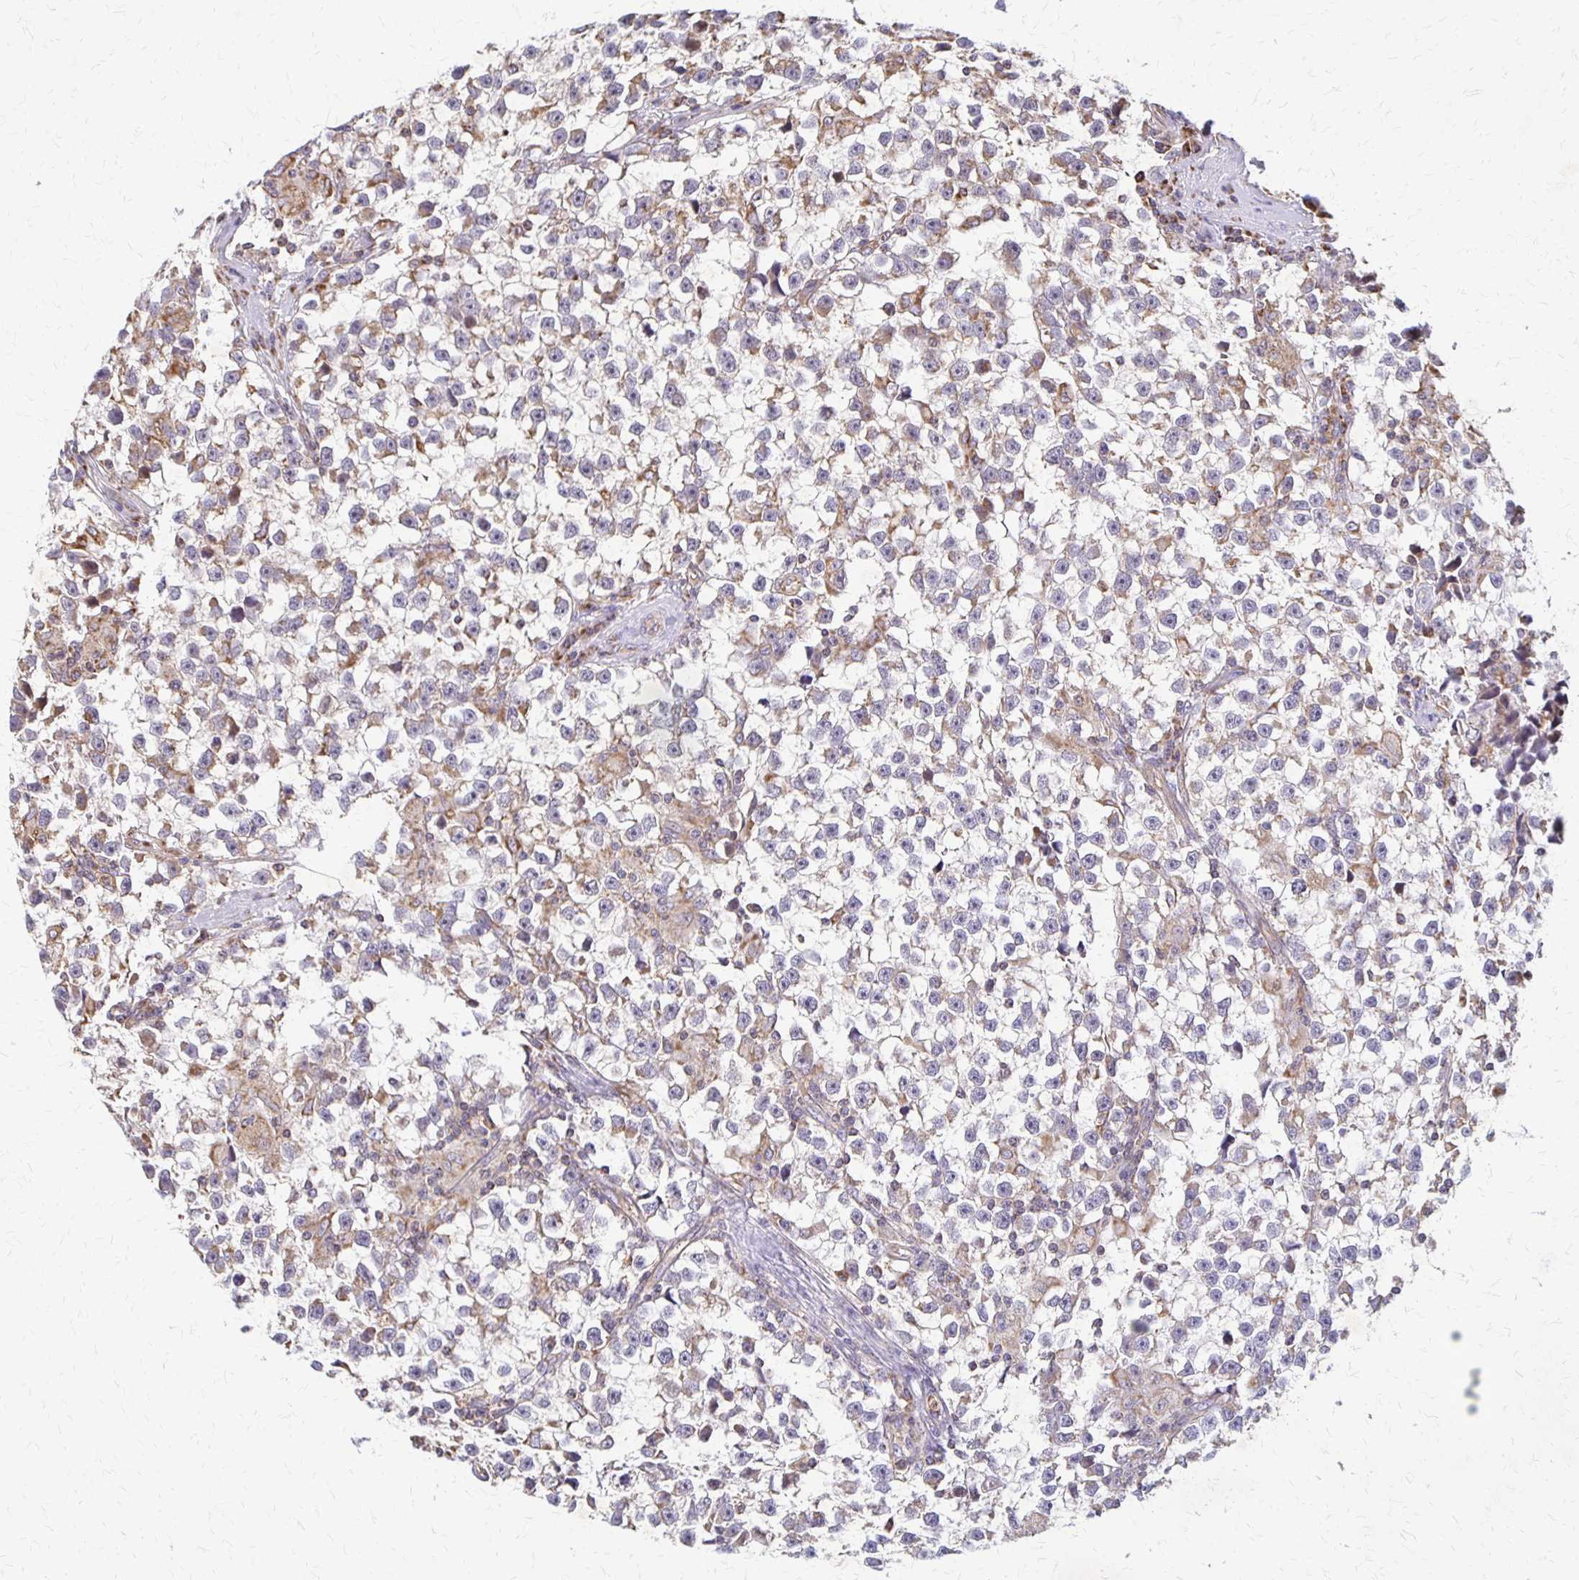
{"staining": {"intensity": "weak", "quantity": "<25%", "location": "cytoplasmic/membranous"}, "tissue": "testis cancer", "cell_type": "Tumor cells", "image_type": "cancer", "snomed": [{"axis": "morphology", "description": "Seminoma, NOS"}, {"axis": "topography", "description": "Testis"}], "caption": "The histopathology image demonstrates no significant staining in tumor cells of testis cancer.", "gene": "EIF4EBP2", "patient": {"sex": "male", "age": 31}}